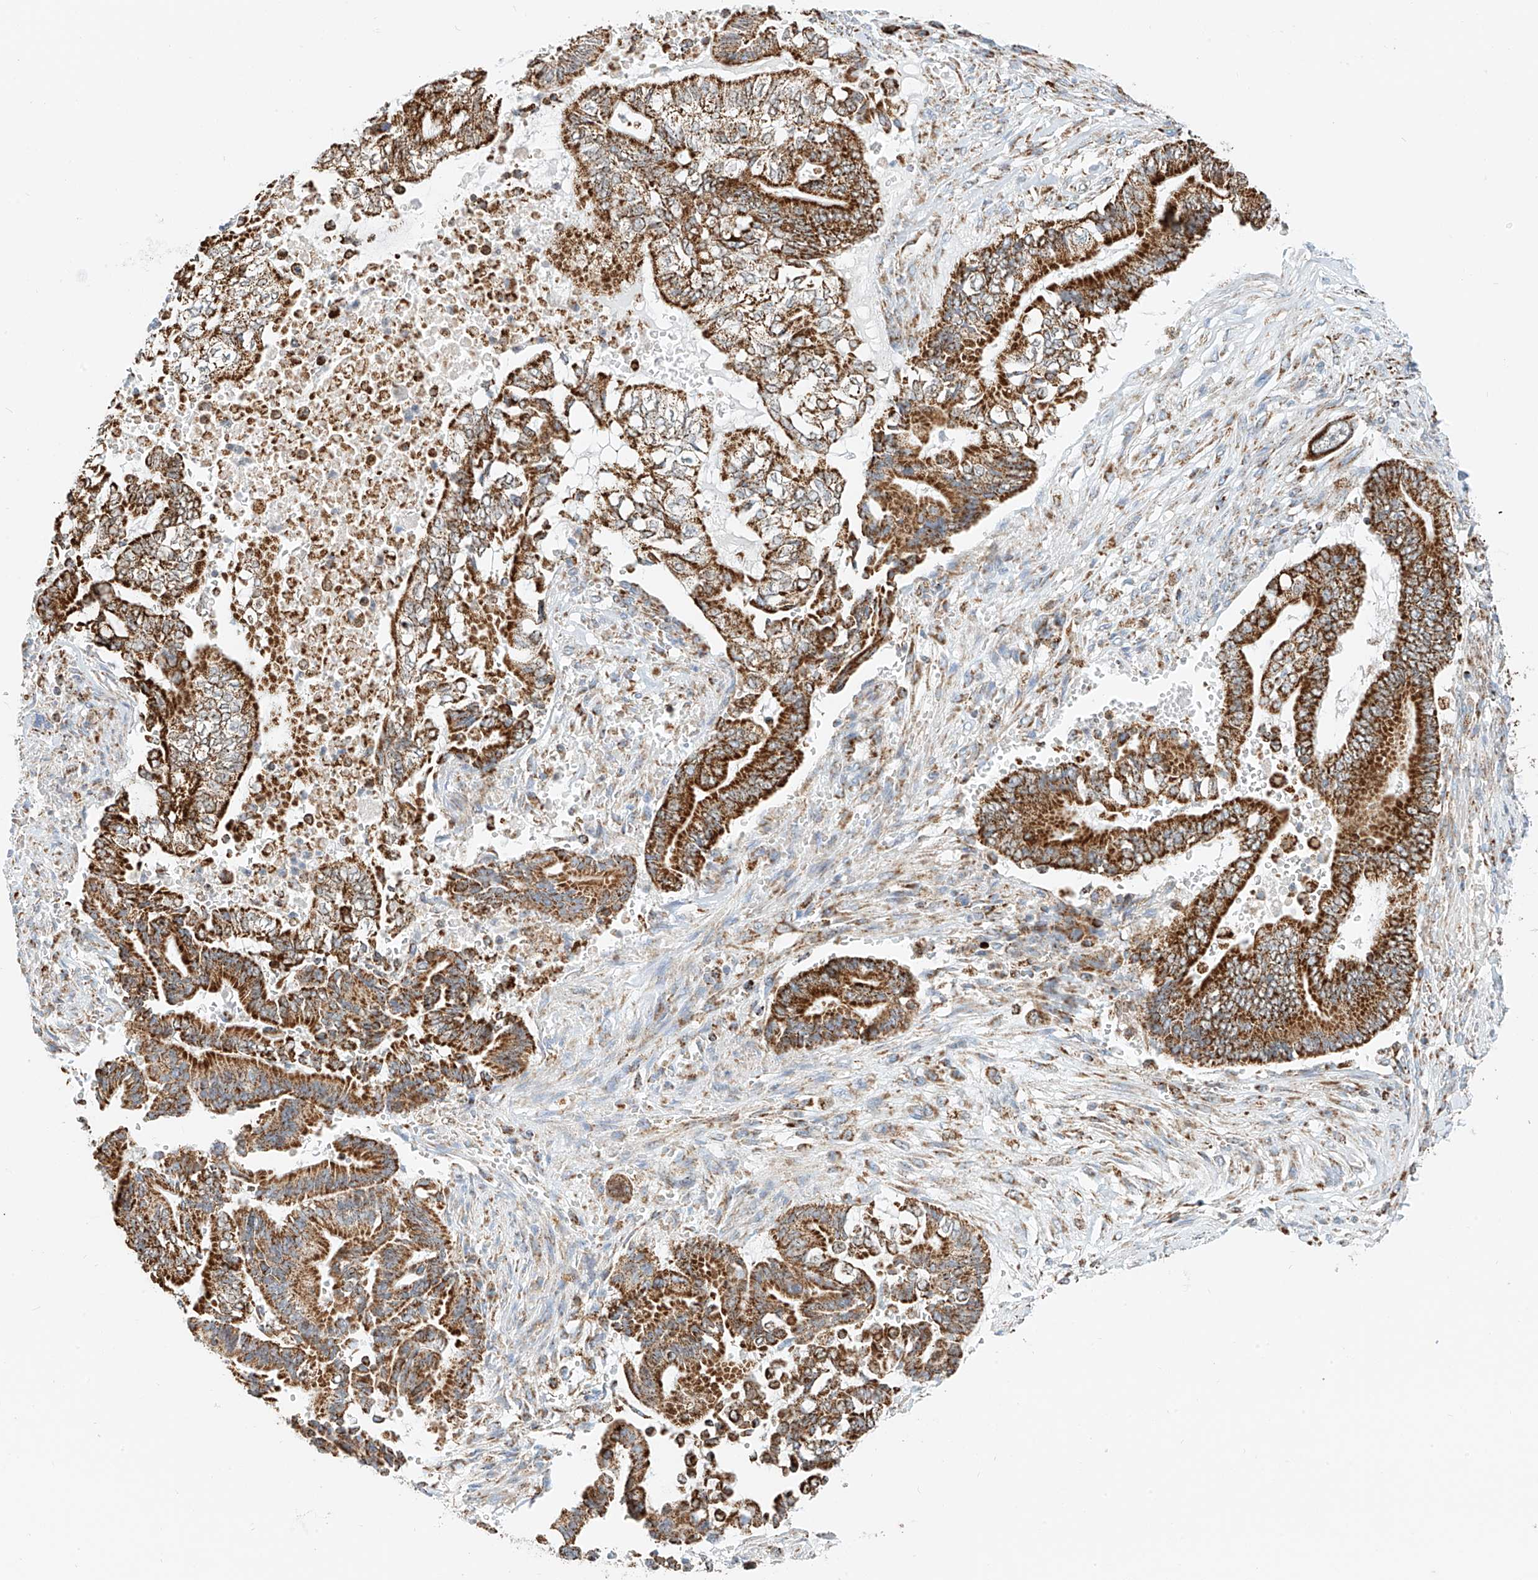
{"staining": {"intensity": "strong", "quantity": ">75%", "location": "cytoplasmic/membranous"}, "tissue": "pancreatic cancer", "cell_type": "Tumor cells", "image_type": "cancer", "snomed": [{"axis": "morphology", "description": "Adenocarcinoma, NOS"}, {"axis": "topography", "description": "Pancreas"}], "caption": "Immunohistochemistry (IHC) of human adenocarcinoma (pancreatic) demonstrates high levels of strong cytoplasmic/membranous positivity in approximately >75% of tumor cells. The protein of interest is stained brown, and the nuclei are stained in blue (DAB IHC with brightfield microscopy, high magnification).", "gene": "PPA2", "patient": {"sex": "male", "age": 68}}